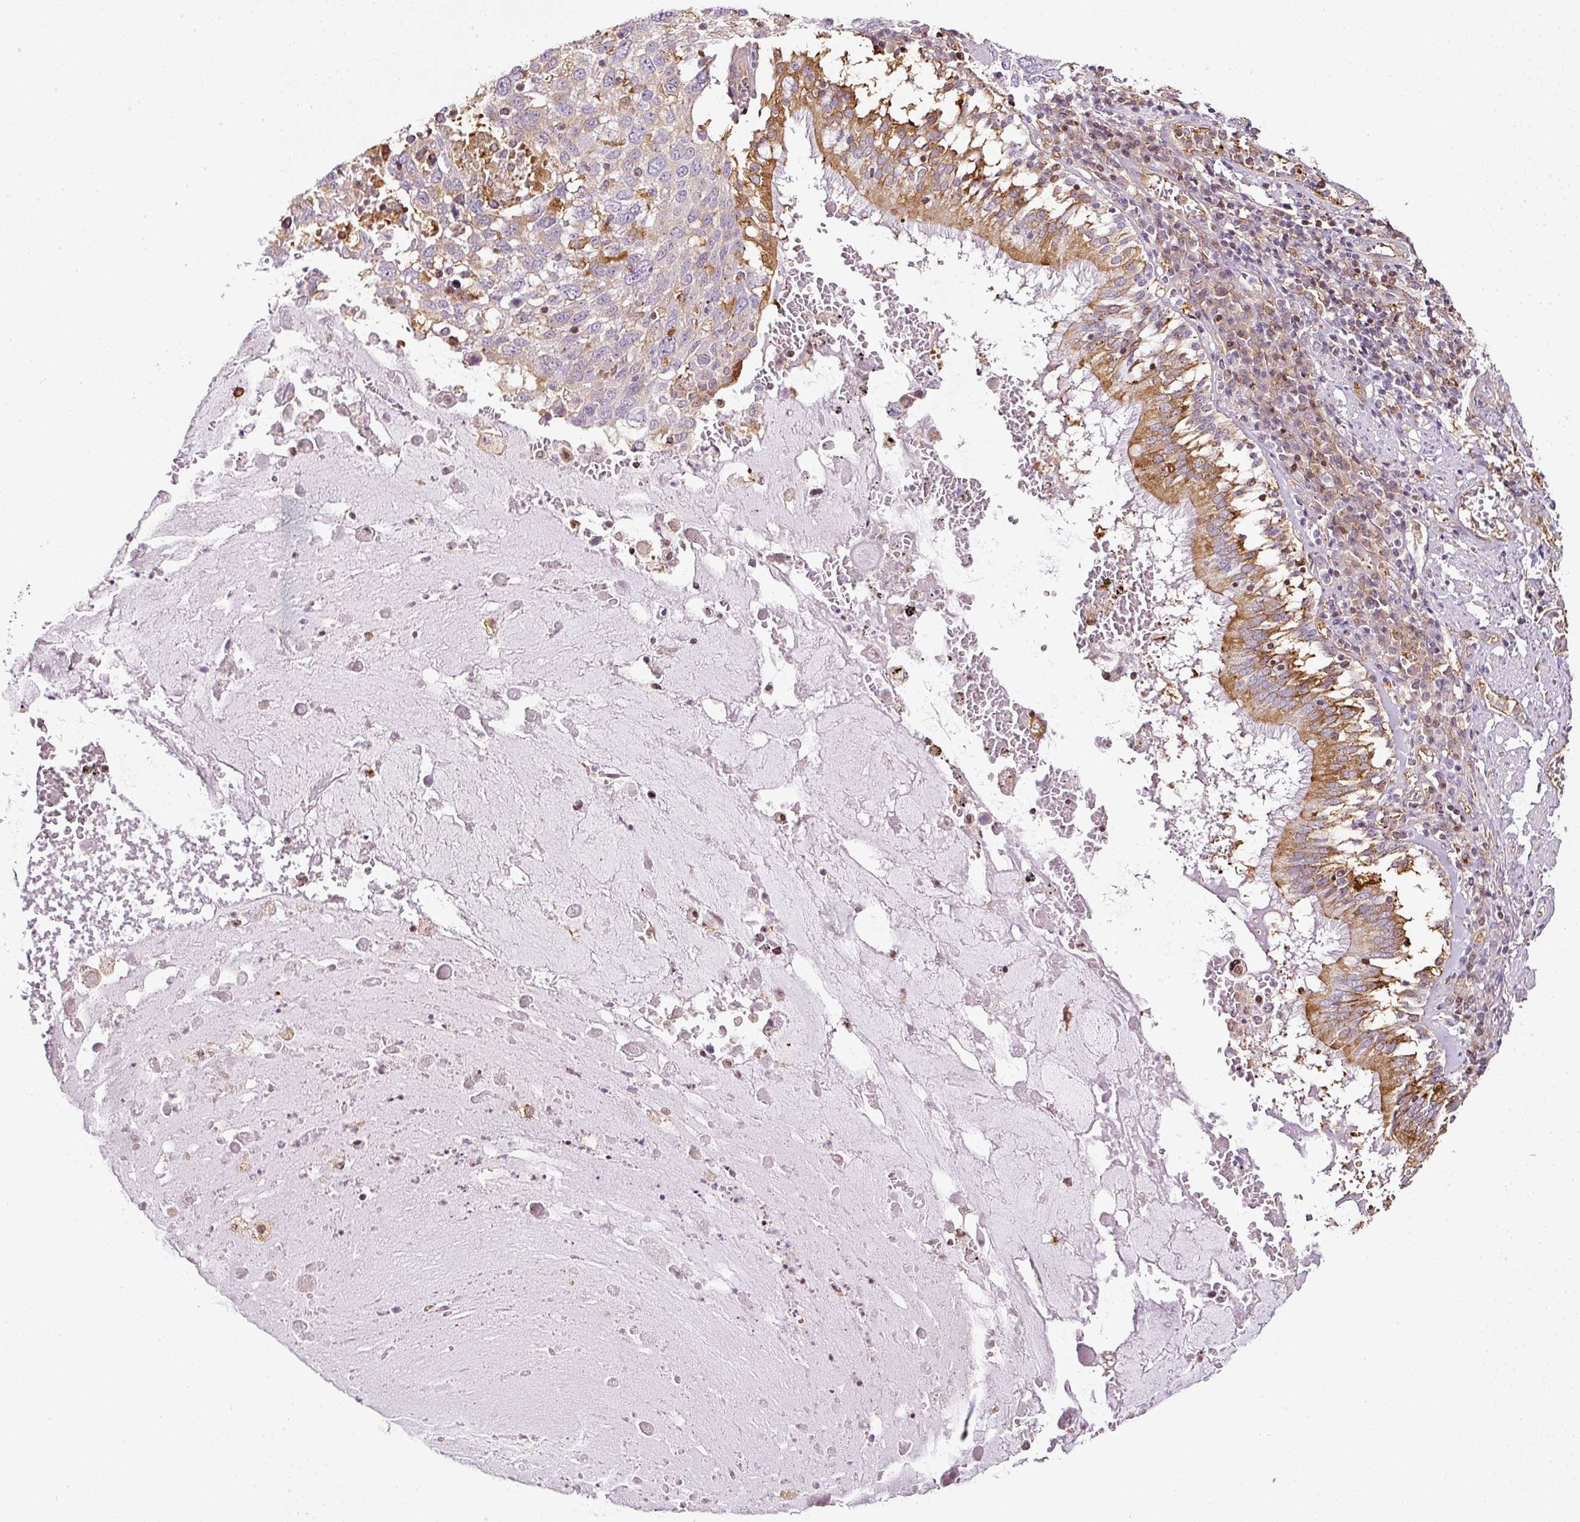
{"staining": {"intensity": "negative", "quantity": "none", "location": "none"}, "tissue": "lung cancer", "cell_type": "Tumor cells", "image_type": "cancer", "snomed": [{"axis": "morphology", "description": "Squamous cell carcinoma, NOS"}, {"axis": "topography", "description": "Lung"}], "caption": "The immunohistochemistry (IHC) histopathology image has no significant staining in tumor cells of lung cancer (squamous cell carcinoma) tissue.", "gene": "SCNM1", "patient": {"sex": "male", "age": 65}}